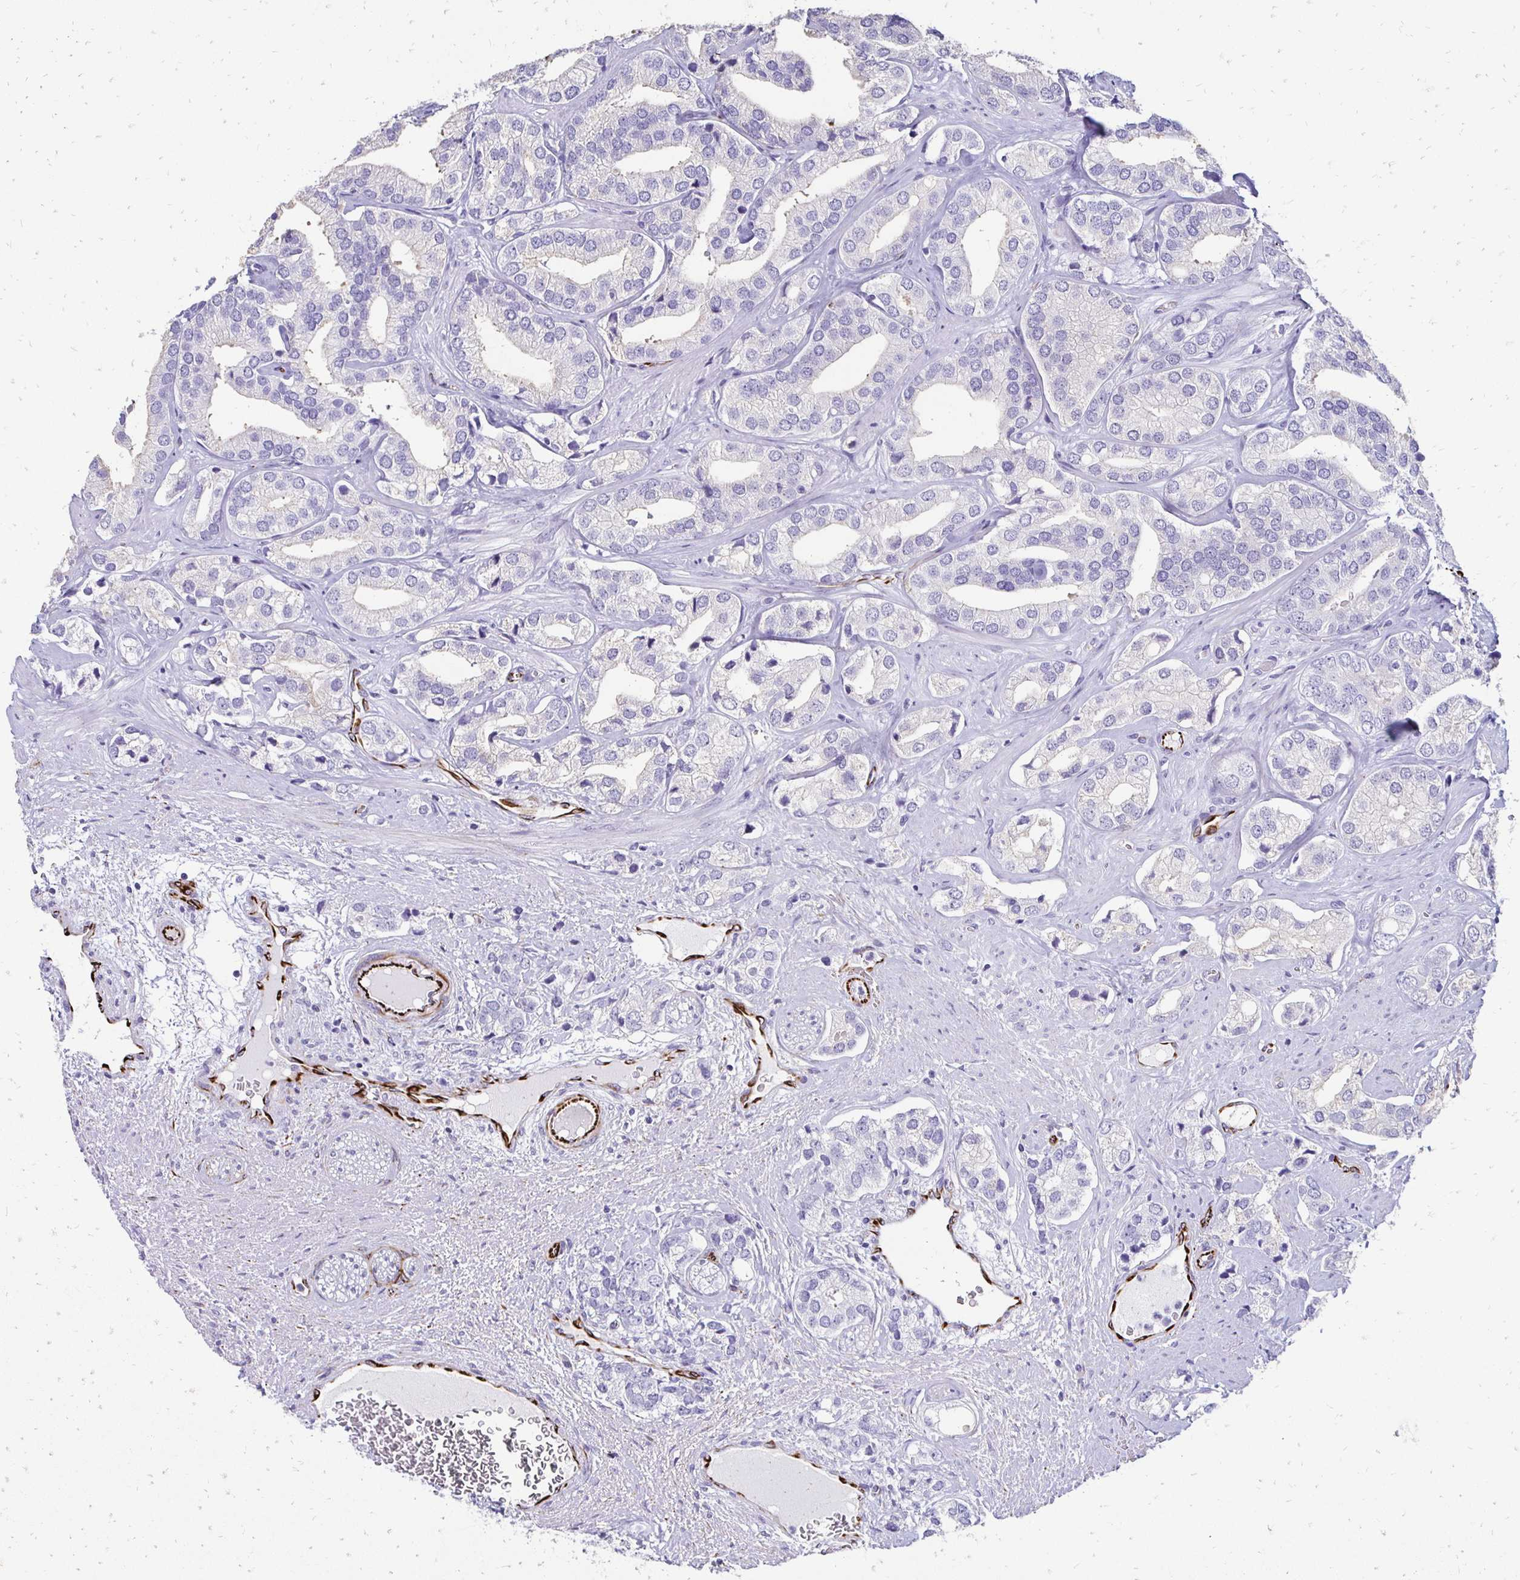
{"staining": {"intensity": "negative", "quantity": "none", "location": "none"}, "tissue": "prostate cancer", "cell_type": "Tumor cells", "image_type": "cancer", "snomed": [{"axis": "morphology", "description": "Adenocarcinoma, High grade"}, {"axis": "topography", "description": "Prostate"}], "caption": "Protein analysis of prostate high-grade adenocarcinoma reveals no significant expression in tumor cells. (DAB immunohistochemistry (IHC) visualized using brightfield microscopy, high magnification).", "gene": "TMEM54", "patient": {"sex": "male", "age": 58}}